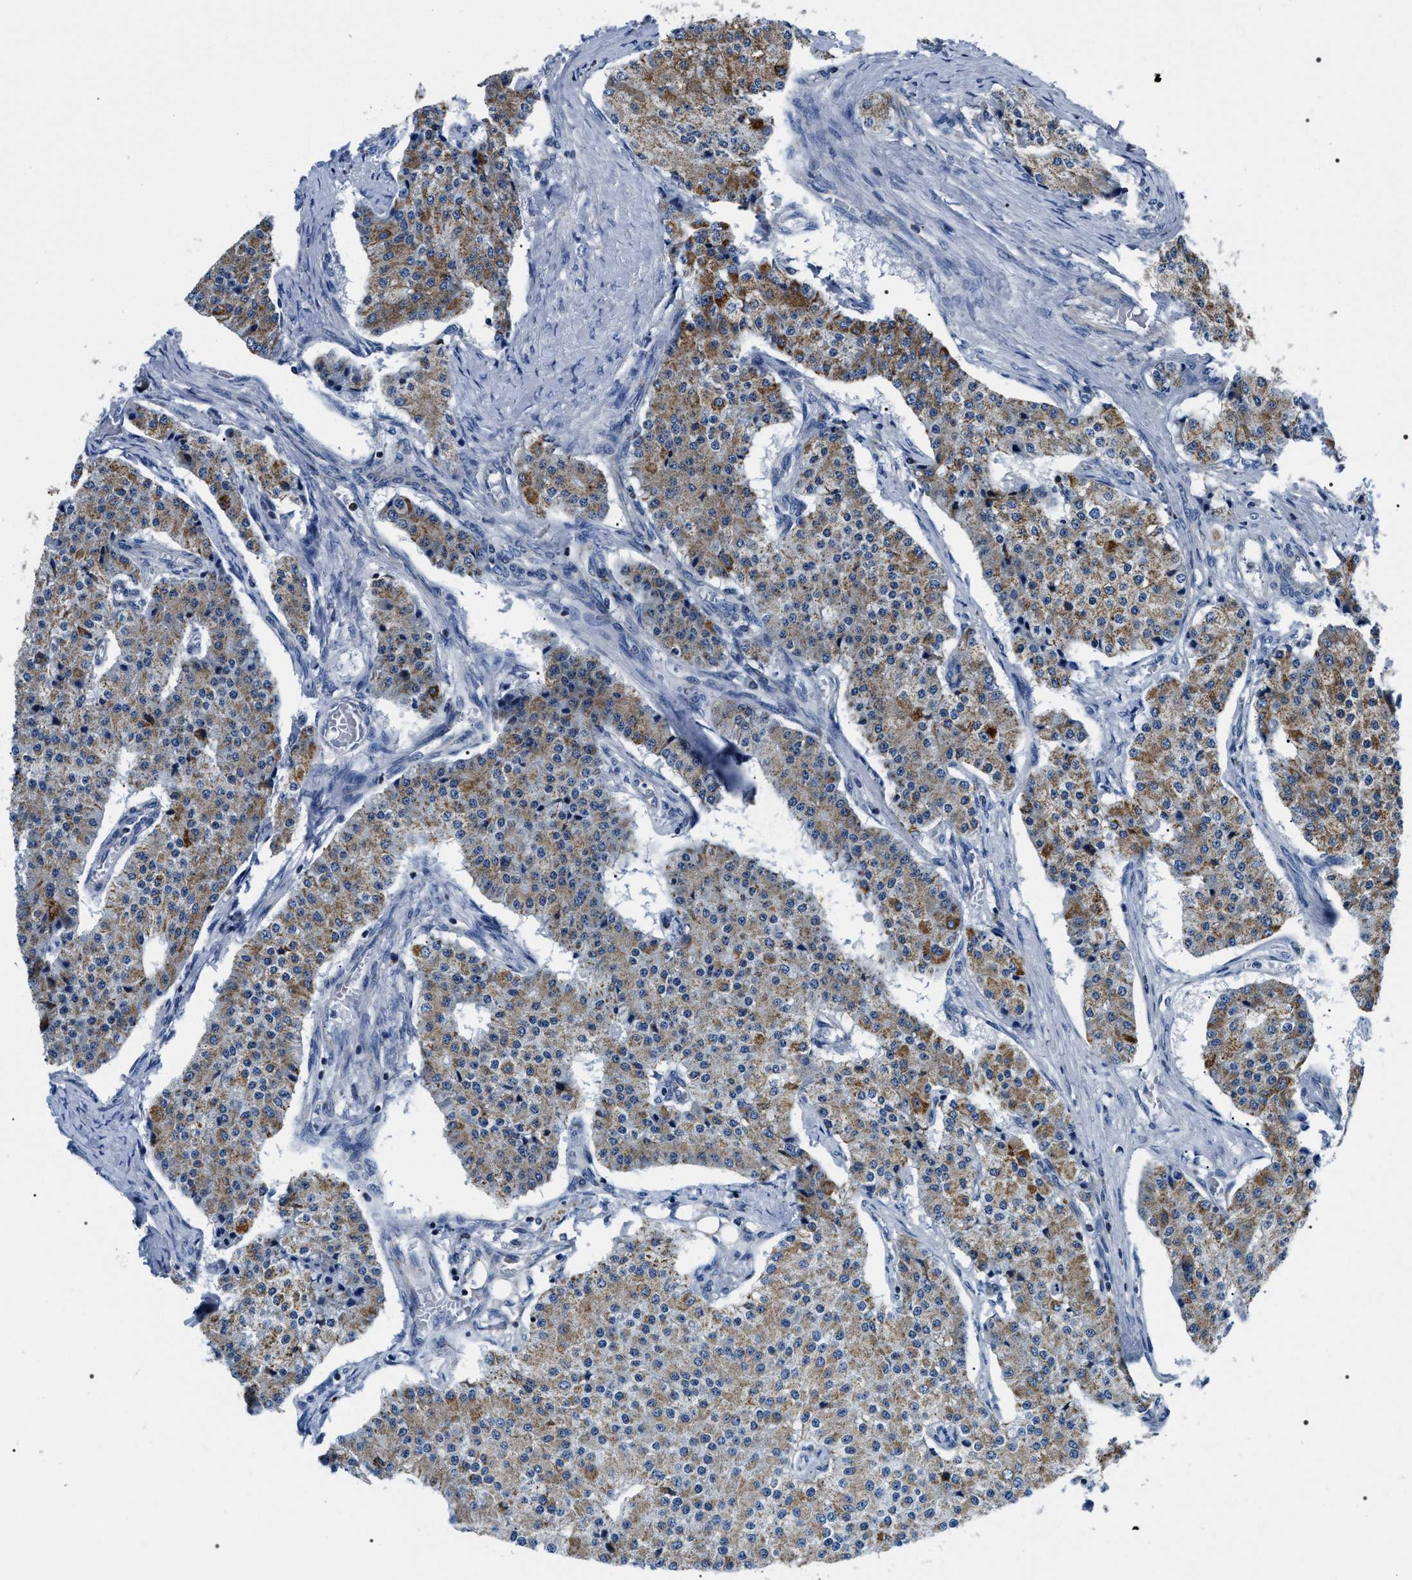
{"staining": {"intensity": "moderate", "quantity": ">75%", "location": "cytoplasmic/membranous"}, "tissue": "carcinoid", "cell_type": "Tumor cells", "image_type": "cancer", "snomed": [{"axis": "morphology", "description": "Carcinoid, malignant, NOS"}, {"axis": "topography", "description": "Colon"}], "caption": "Protein staining reveals moderate cytoplasmic/membranous expression in approximately >75% of tumor cells in carcinoid.", "gene": "NTMT1", "patient": {"sex": "female", "age": 52}}